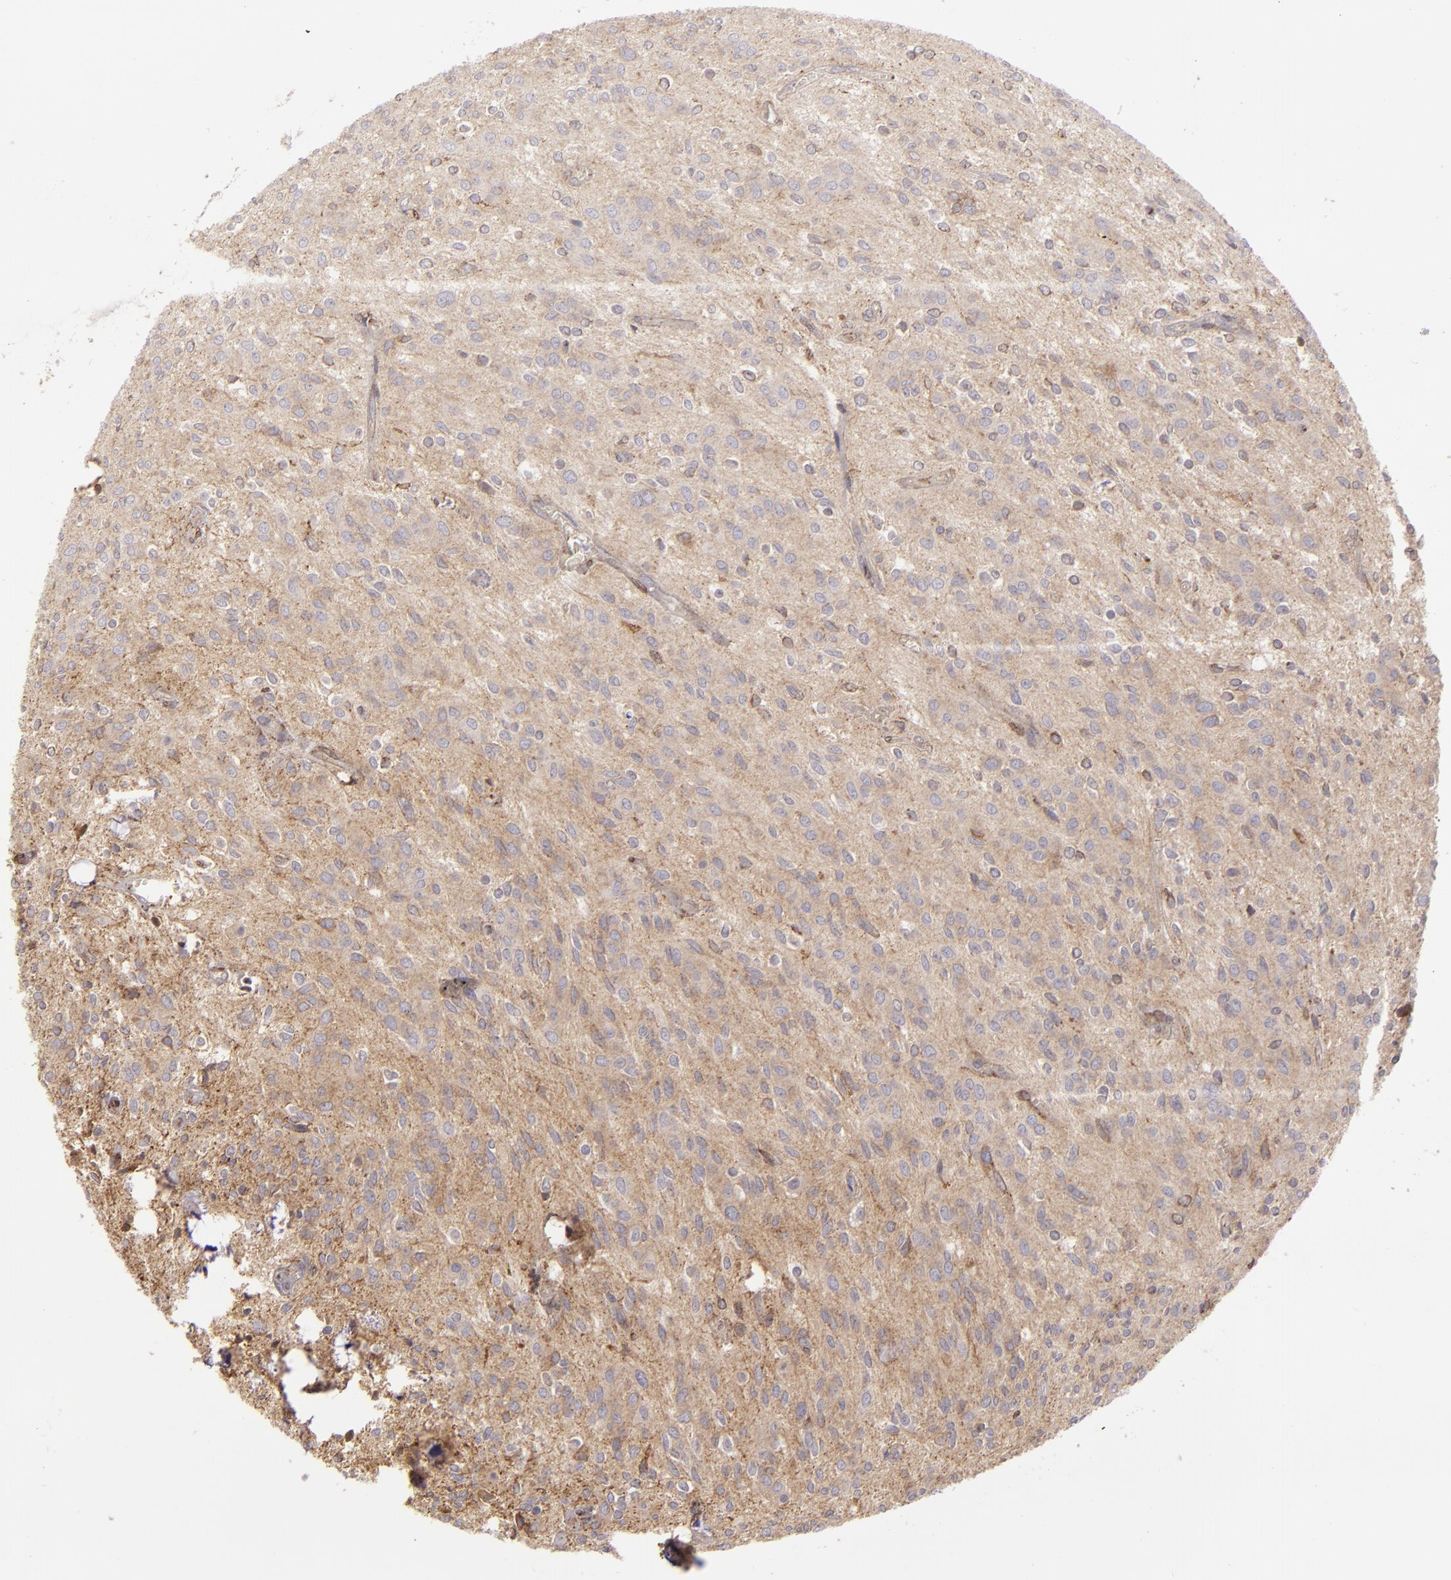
{"staining": {"intensity": "weak", "quantity": ">75%", "location": "cytoplasmic/membranous"}, "tissue": "glioma", "cell_type": "Tumor cells", "image_type": "cancer", "snomed": [{"axis": "morphology", "description": "Glioma, malignant, Low grade"}, {"axis": "topography", "description": "Brain"}], "caption": "Tumor cells show low levels of weak cytoplasmic/membranous expression in approximately >75% of cells in human malignant glioma (low-grade).", "gene": "CFB", "patient": {"sex": "female", "age": 15}}